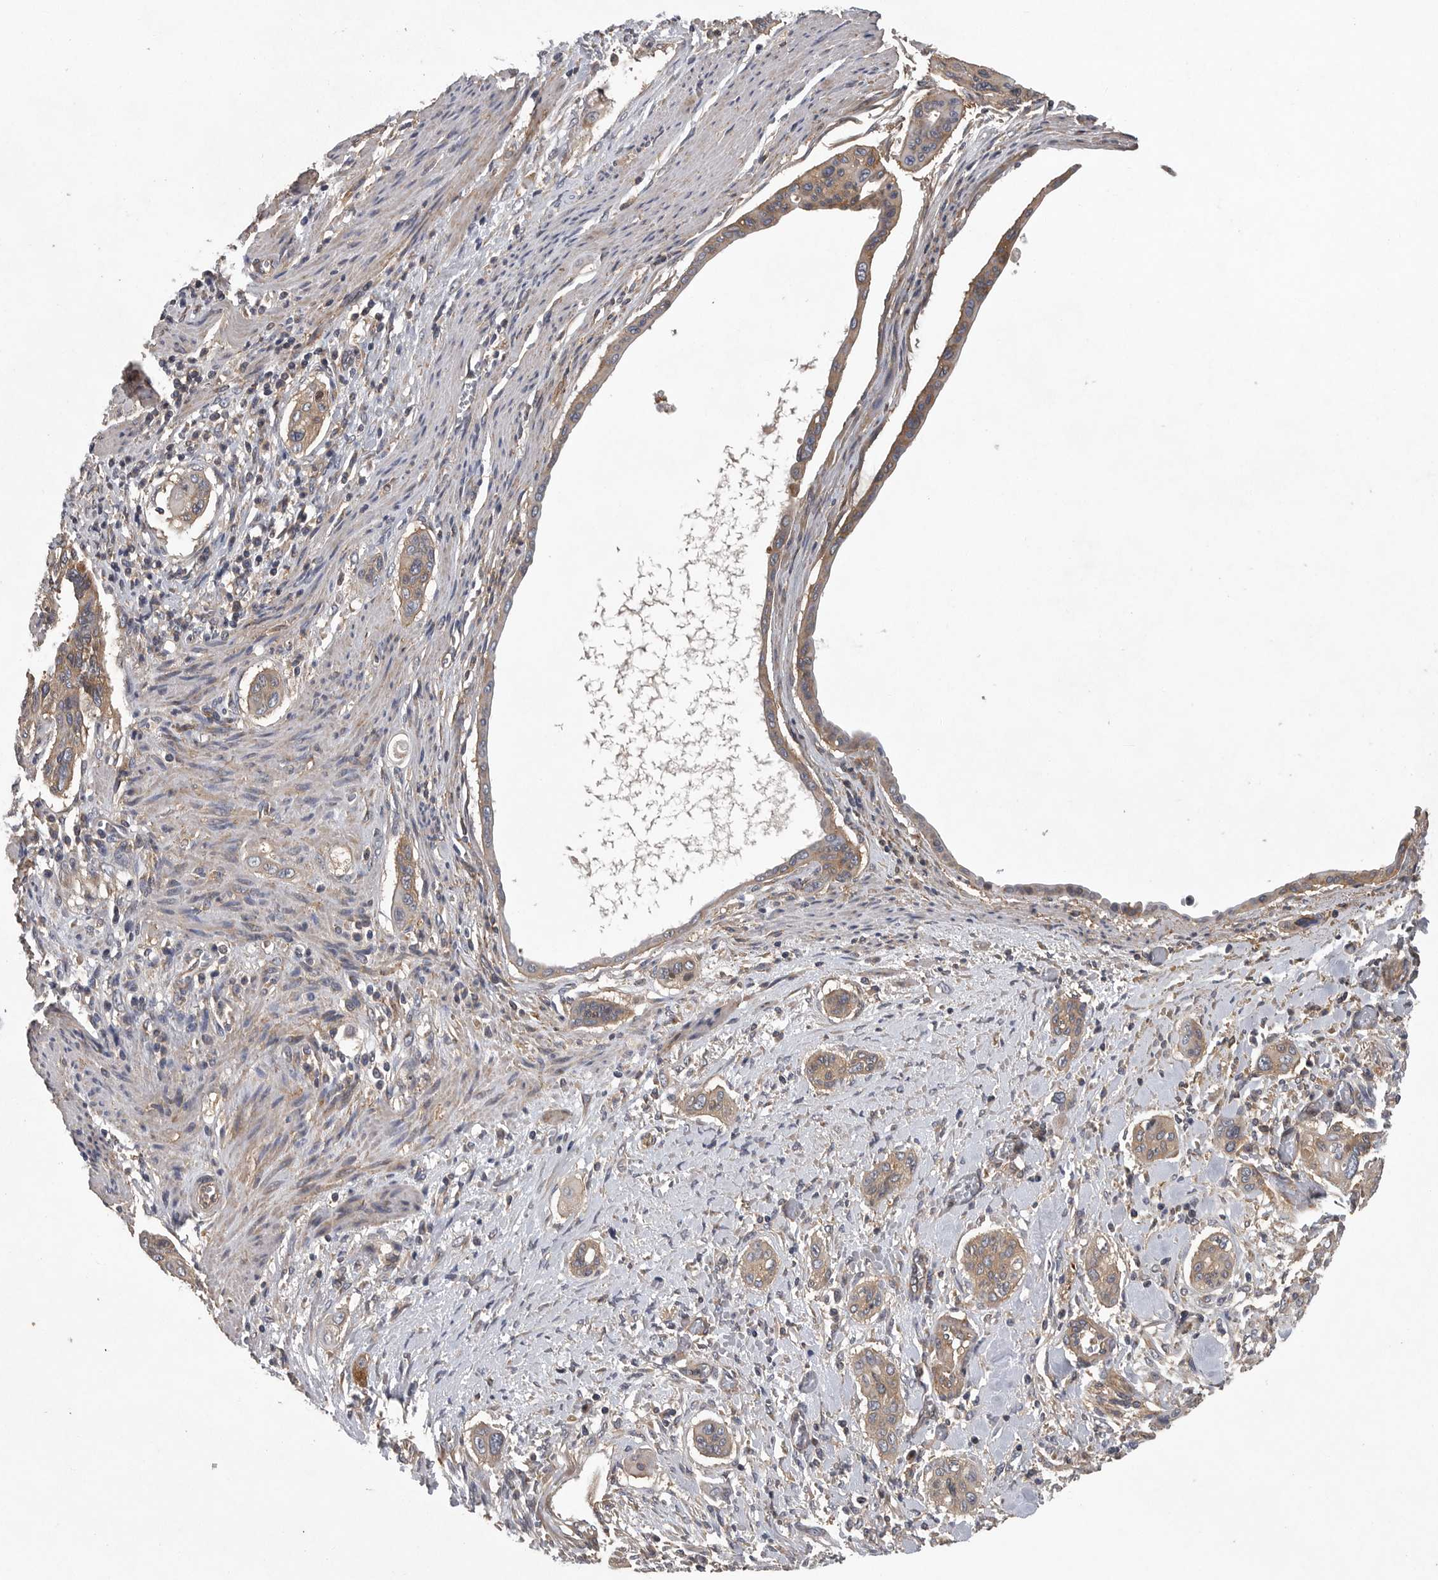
{"staining": {"intensity": "weak", "quantity": ">75%", "location": "cytoplasmic/membranous"}, "tissue": "pancreatic cancer", "cell_type": "Tumor cells", "image_type": "cancer", "snomed": [{"axis": "morphology", "description": "Adenocarcinoma, NOS"}, {"axis": "topography", "description": "Pancreas"}], "caption": "Immunohistochemical staining of adenocarcinoma (pancreatic) displays low levels of weak cytoplasmic/membranous protein expression in about >75% of tumor cells. The staining was performed using DAB (3,3'-diaminobenzidine) to visualize the protein expression in brown, while the nuclei were stained in blue with hematoxylin (Magnification: 20x).", "gene": "OXR1", "patient": {"sex": "male", "age": 77}}